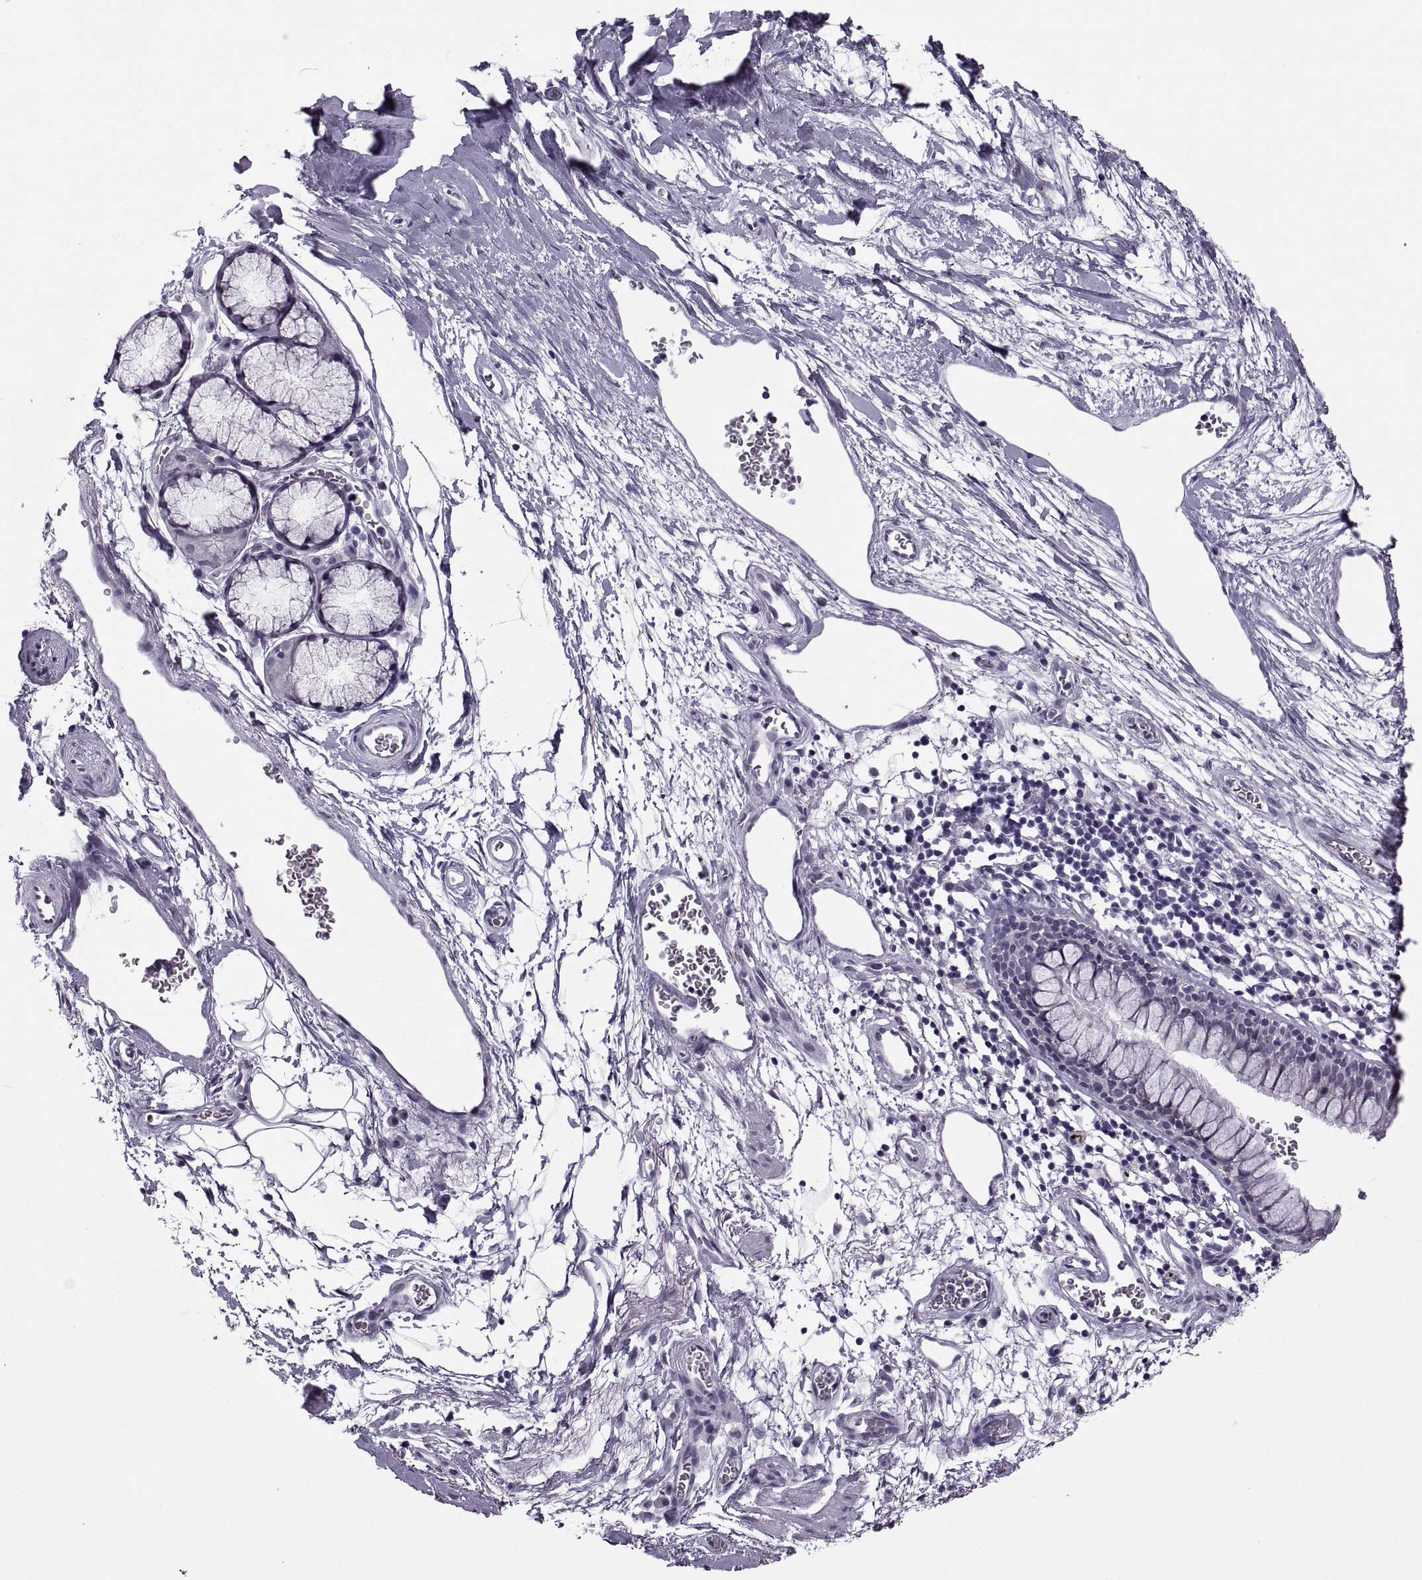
{"staining": {"intensity": "negative", "quantity": "none", "location": "none"}, "tissue": "bronchus", "cell_type": "Respiratory epithelial cells", "image_type": "normal", "snomed": [{"axis": "morphology", "description": "Normal tissue, NOS"}, {"axis": "topography", "description": "Cartilage tissue"}, {"axis": "topography", "description": "Bronchus"}], "caption": "DAB immunohistochemical staining of normal human bronchus exhibits no significant staining in respiratory epithelial cells.", "gene": "TBC1D3B", "patient": {"sex": "male", "age": 58}}